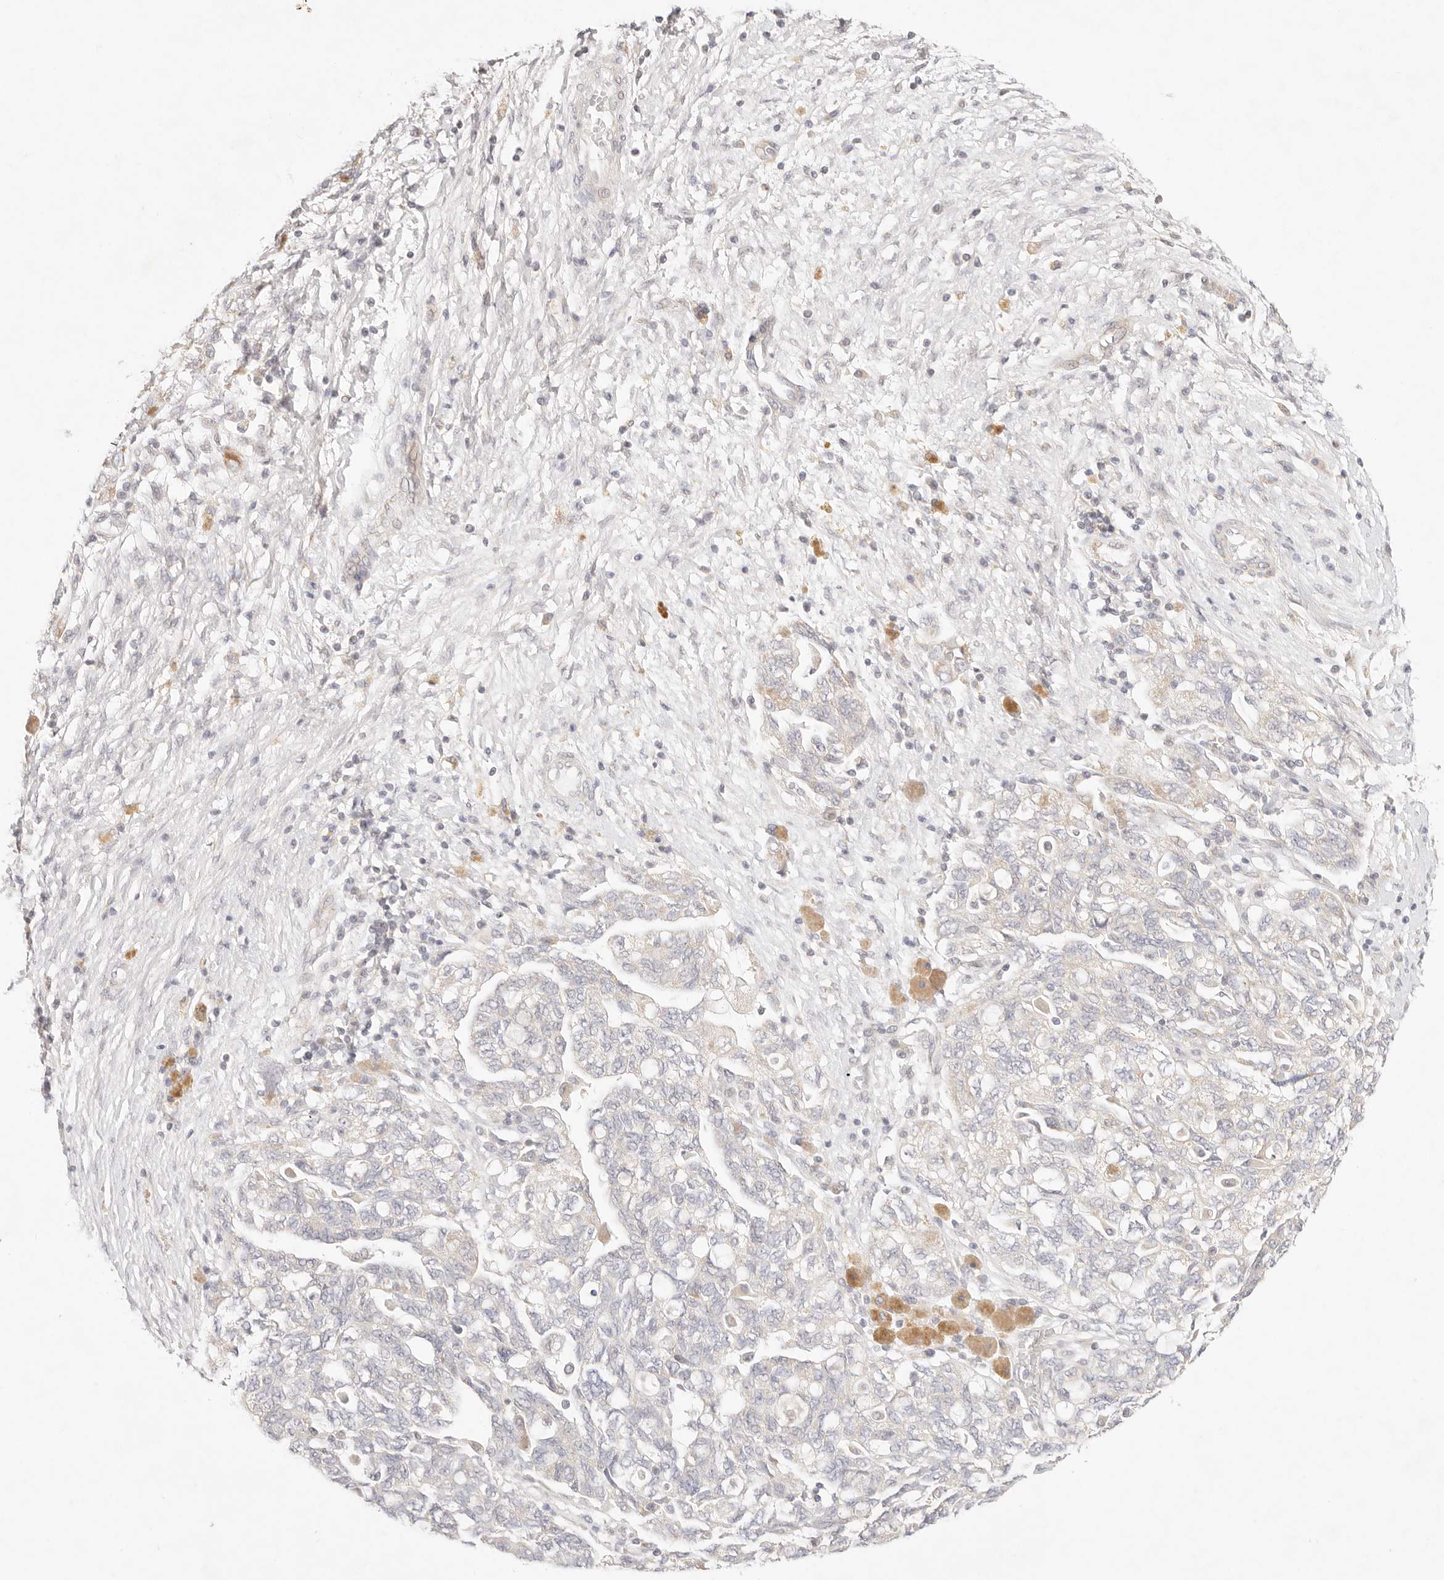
{"staining": {"intensity": "weak", "quantity": "25%-75%", "location": "cytoplasmic/membranous"}, "tissue": "ovarian cancer", "cell_type": "Tumor cells", "image_type": "cancer", "snomed": [{"axis": "morphology", "description": "Carcinoma, NOS"}, {"axis": "morphology", "description": "Cystadenocarcinoma, serous, NOS"}, {"axis": "topography", "description": "Ovary"}], "caption": "Ovarian cancer (serous cystadenocarcinoma) stained with immunohistochemistry (IHC) demonstrates weak cytoplasmic/membranous positivity in about 25%-75% of tumor cells. (IHC, brightfield microscopy, high magnification).", "gene": "GPR156", "patient": {"sex": "female", "age": 69}}